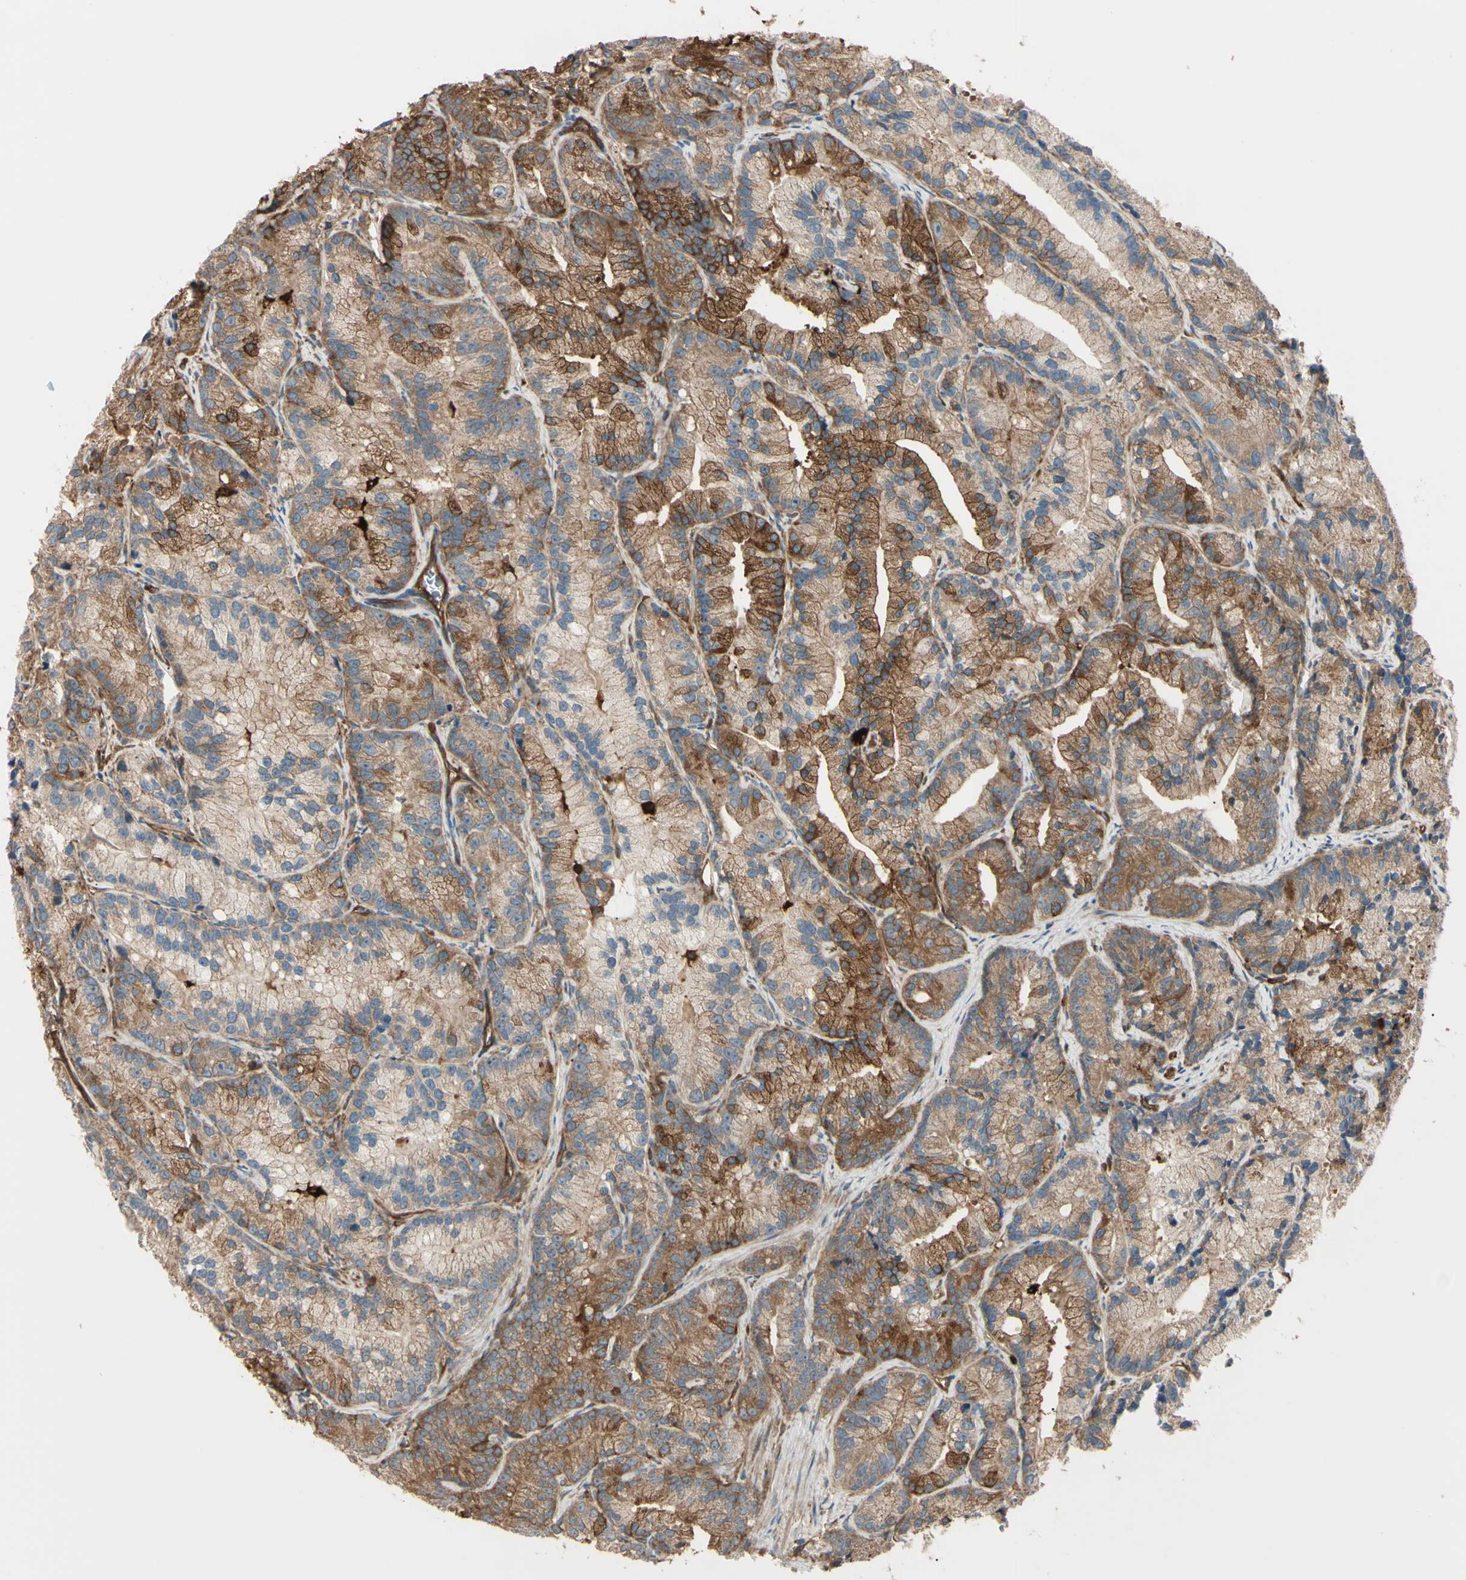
{"staining": {"intensity": "moderate", "quantity": ">75%", "location": "cytoplasmic/membranous"}, "tissue": "prostate cancer", "cell_type": "Tumor cells", "image_type": "cancer", "snomed": [{"axis": "morphology", "description": "Adenocarcinoma, Low grade"}, {"axis": "topography", "description": "Prostate"}], "caption": "Adenocarcinoma (low-grade) (prostate) was stained to show a protein in brown. There is medium levels of moderate cytoplasmic/membranous staining in approximately >75% of tumor cells.", "gene": "PTPN12", "patient": {"sex": "male", "age": 89}}